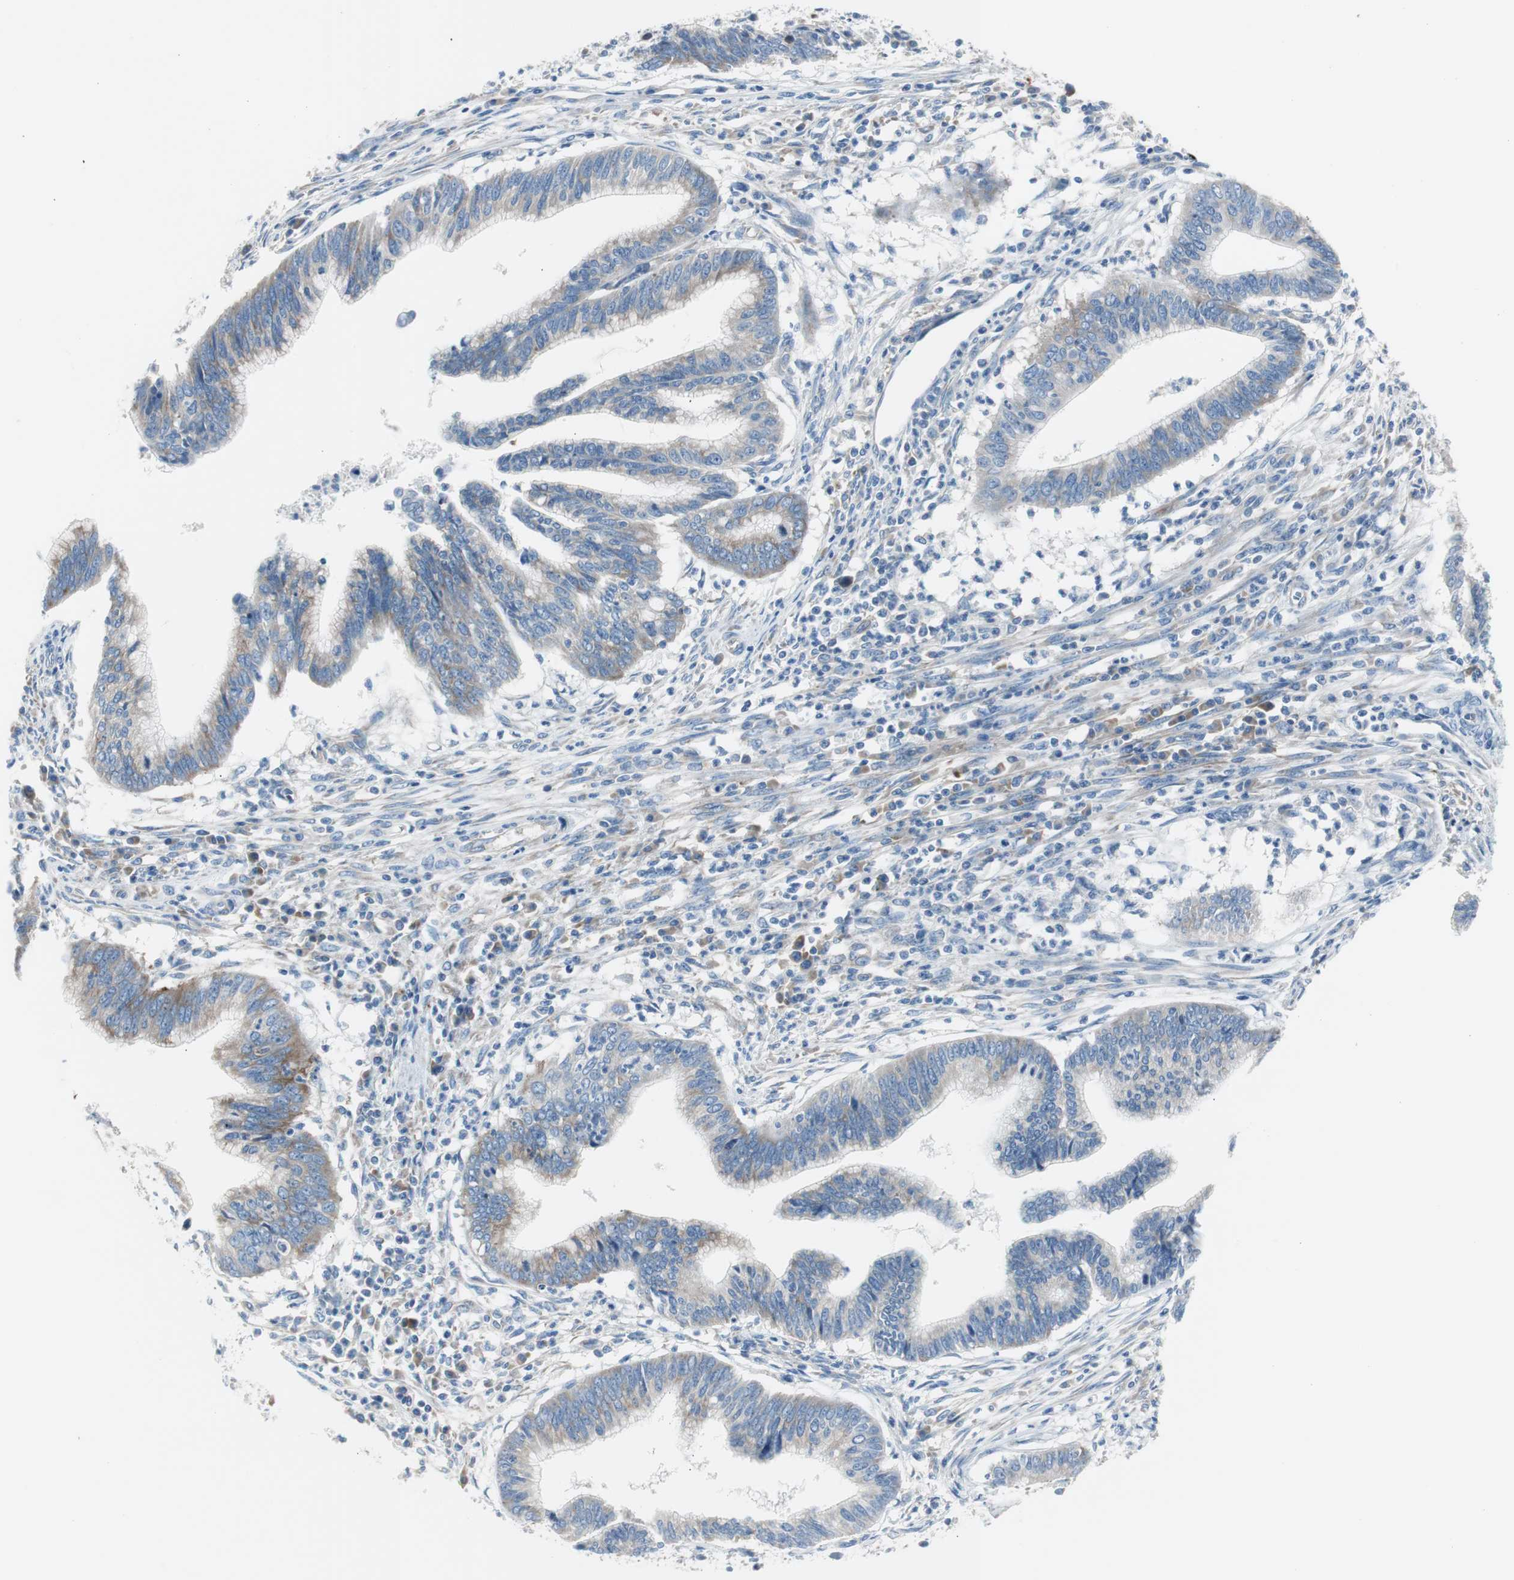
{"staining": {"intensity": "weak", "quantity": "25%-75%", "location": "cytoplasmic/membranous"}, "tissue": "cervical cancer", "cell_type": "Tumor cells", "image_type": "cancer", "snomed": [{"axis": "morphology", "description": "Adenocarcinoma, NOS"}, {"axis": "topography", "description": "Cervix"}], "caption": "This is a micrograph of immunohistochemistry (IHC) staining of adenocarcinoma (cervical), which shows weak staining in the cytoplasmic/membranous of tumor cells.", "gene": "RPS12", "patient": {"sex": "female", "age": 36}}